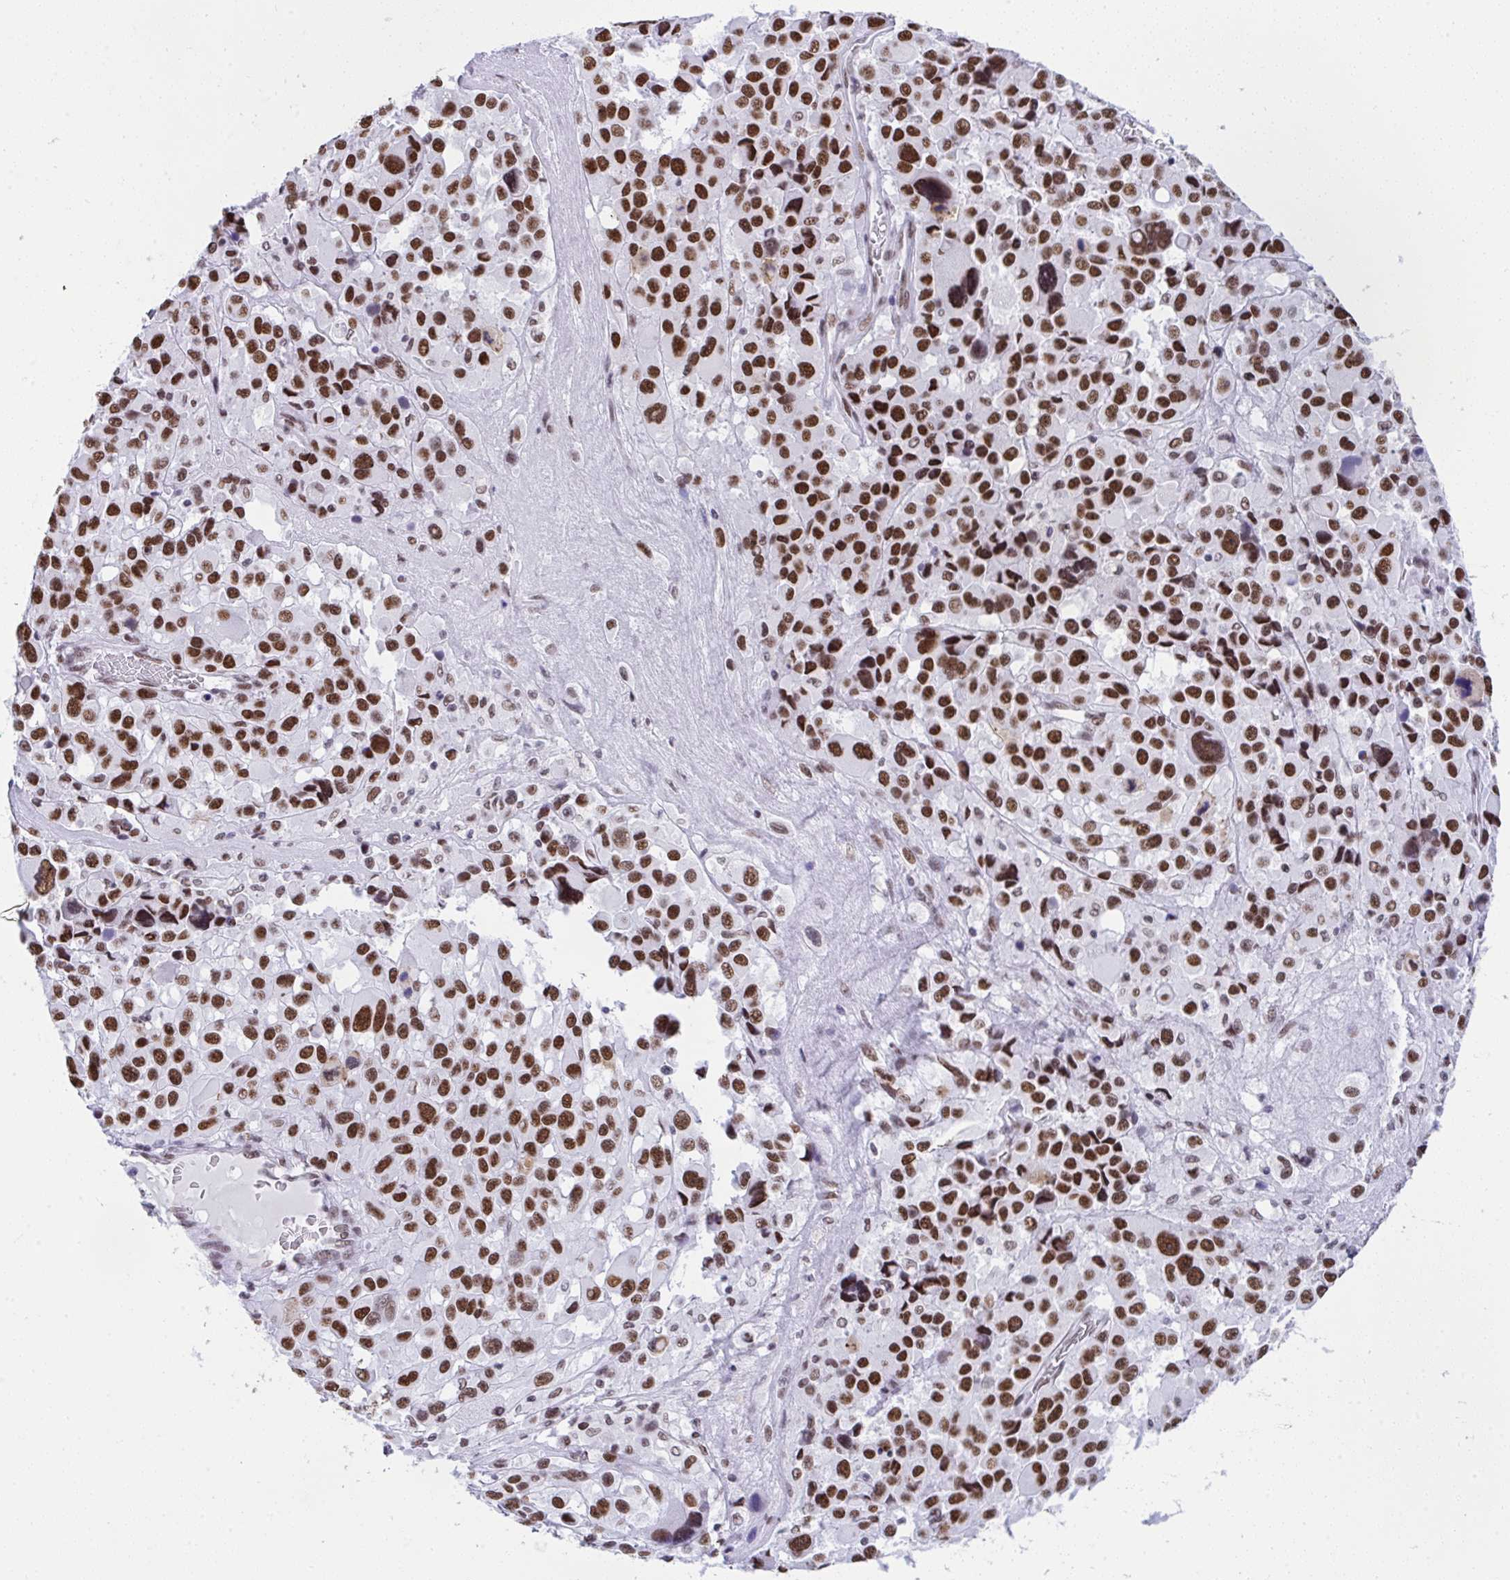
{"staining": {"intensity": "strong", "quantity": ">75%", "location": "nuclear"}, "tissue": "melanoma", "cell_type": "Tumor cells", "image_type": "cancer", "snomed": [{"axis": "morphology", "description": "Malignant melanoma, Metastatic site"}, {"axis": "topography", "description": "Lymph node"}], "caption": "This photomicrograph exhibits immunohistochemistry staining of malignant melanoma (metastatic site), with high strong nuclear expression in approximately >75% of tumor cells.", "gene": "DDX52", "patient": {"sex": "female", "age": 65}}